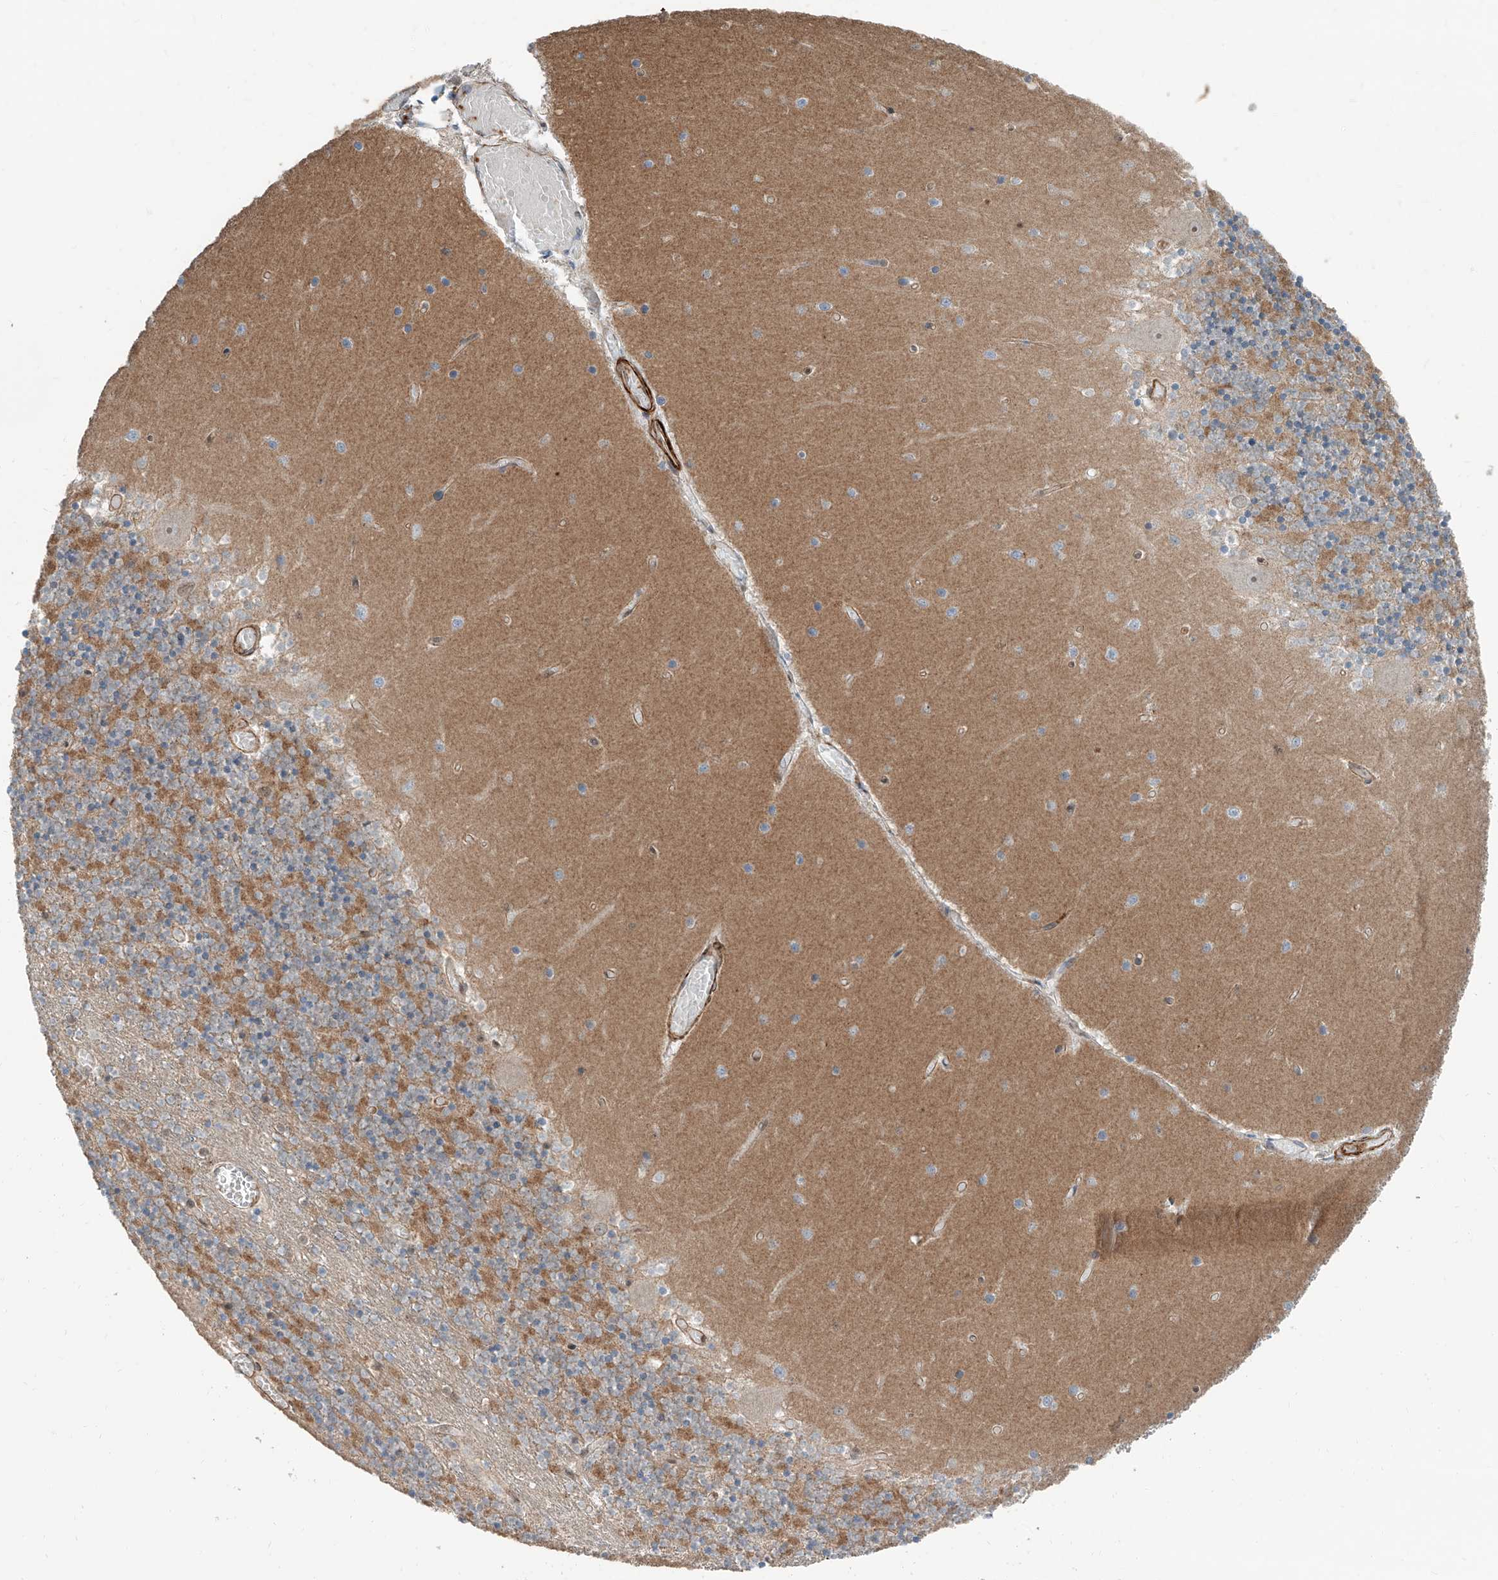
{"staining": {"intensity": "weak", "quantity": "25%-75%", "location": "cytoplasmic/membranous"}, "tissue": "cerebellum", "cell_type": "Cells in granular layer", "image_type": "normal", "snomed": [{"axis": "morphology", "description": "Normal tissue, NOS"}, {"axis": "topography", "description": "Cerebellum"}], "caption": "High-magnification brightfield microscopy of unremarkable cerebellum stained with DAB (3,3'-diaminobenzidine) (brown) and counterstained with hematoxylin (blue). cells in granular layer exhibit weak cytoplasmic/membranous staining is identified in about25%-75% of cells. The staining was performed using DAB to visualize the protein expression in brown, while the nuclei were stained in blue with hematoxylin (Magnification: 20x).", "gene": "SDE2", "patient": {"sex": "female", "age": 28}}